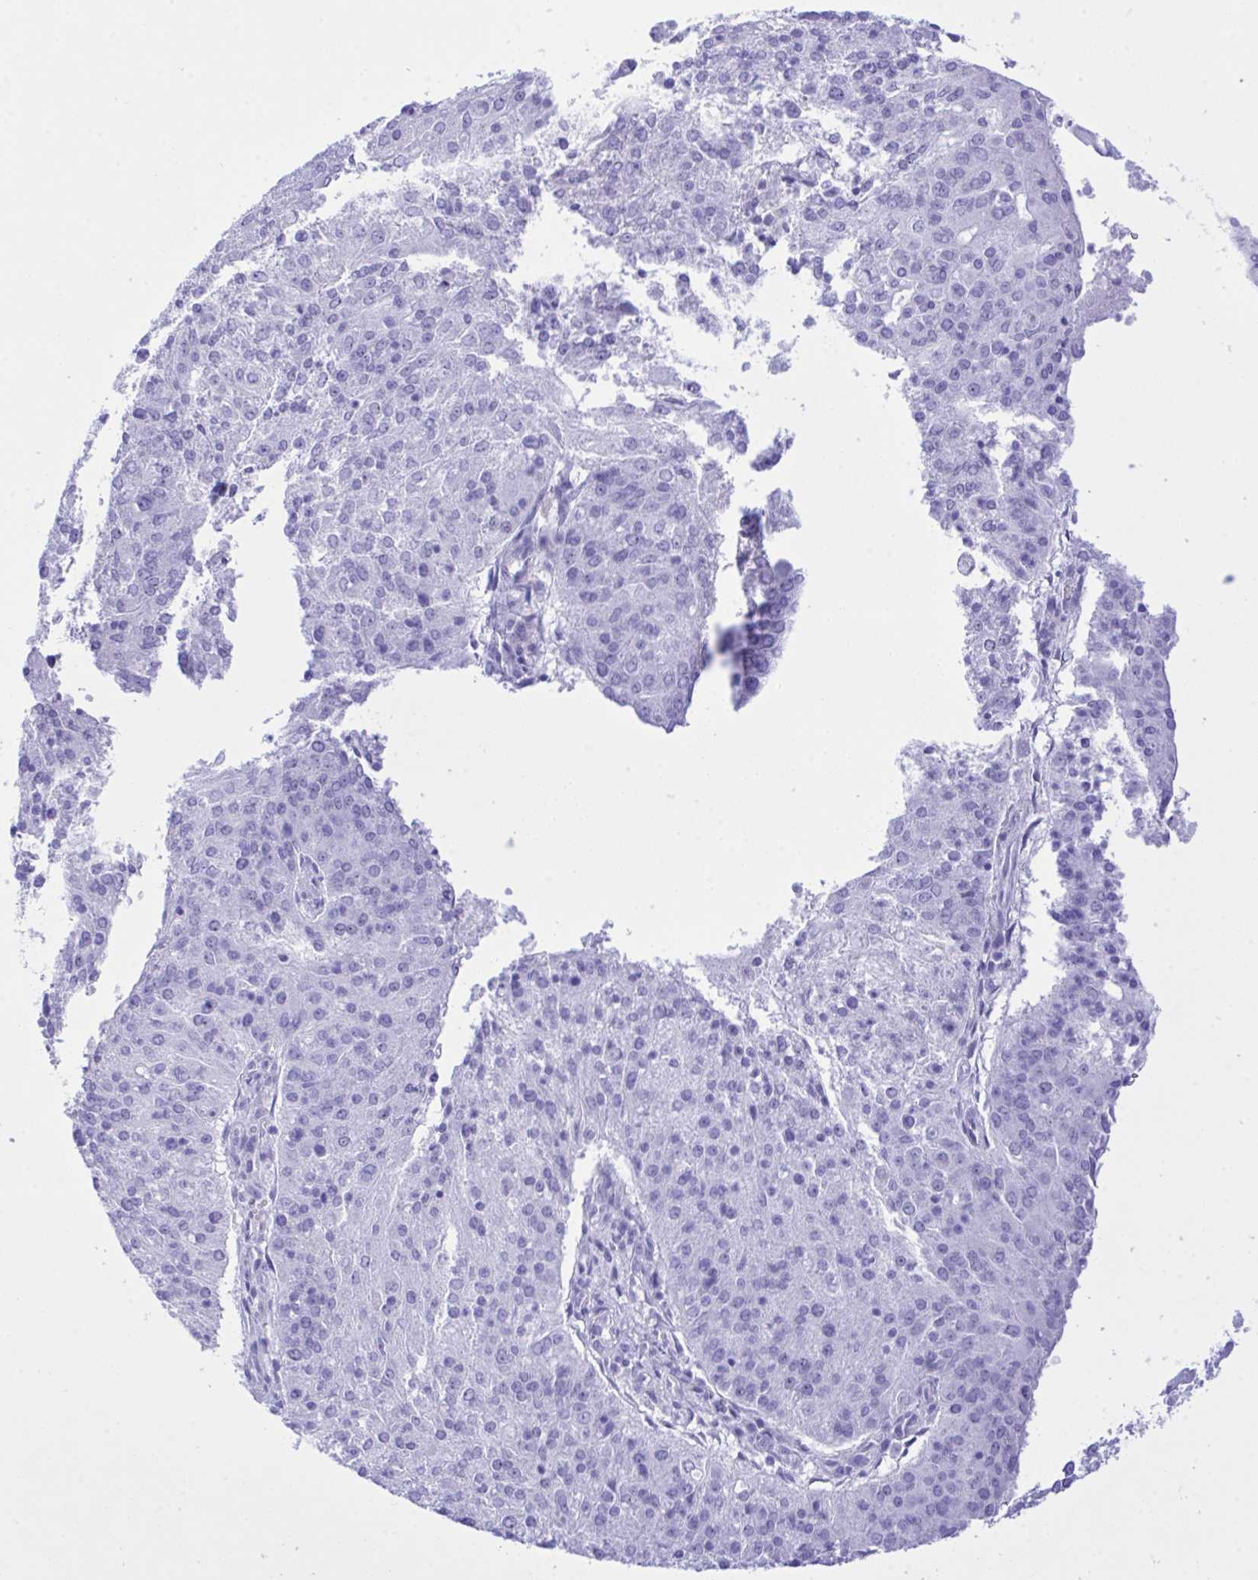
{"staining": {"intensity": "negative", "quantity": "none", "location": "none"}, "tissue": "endometrial cancer", "cell_type": "Tumor cells", "image_type": "cancer", "snomed": [{"axis": "morphology", "description": "Adenocarcinoma, NOS"}, {"axis": "topography", "description": "Endometrium"}], "caption": "Photomicrograph shows no significant protein expression in tumor cells of endometrial adenocarcinoma.", "gene": "SELENOV", "patient": {"sex": "female", "age": 82}}